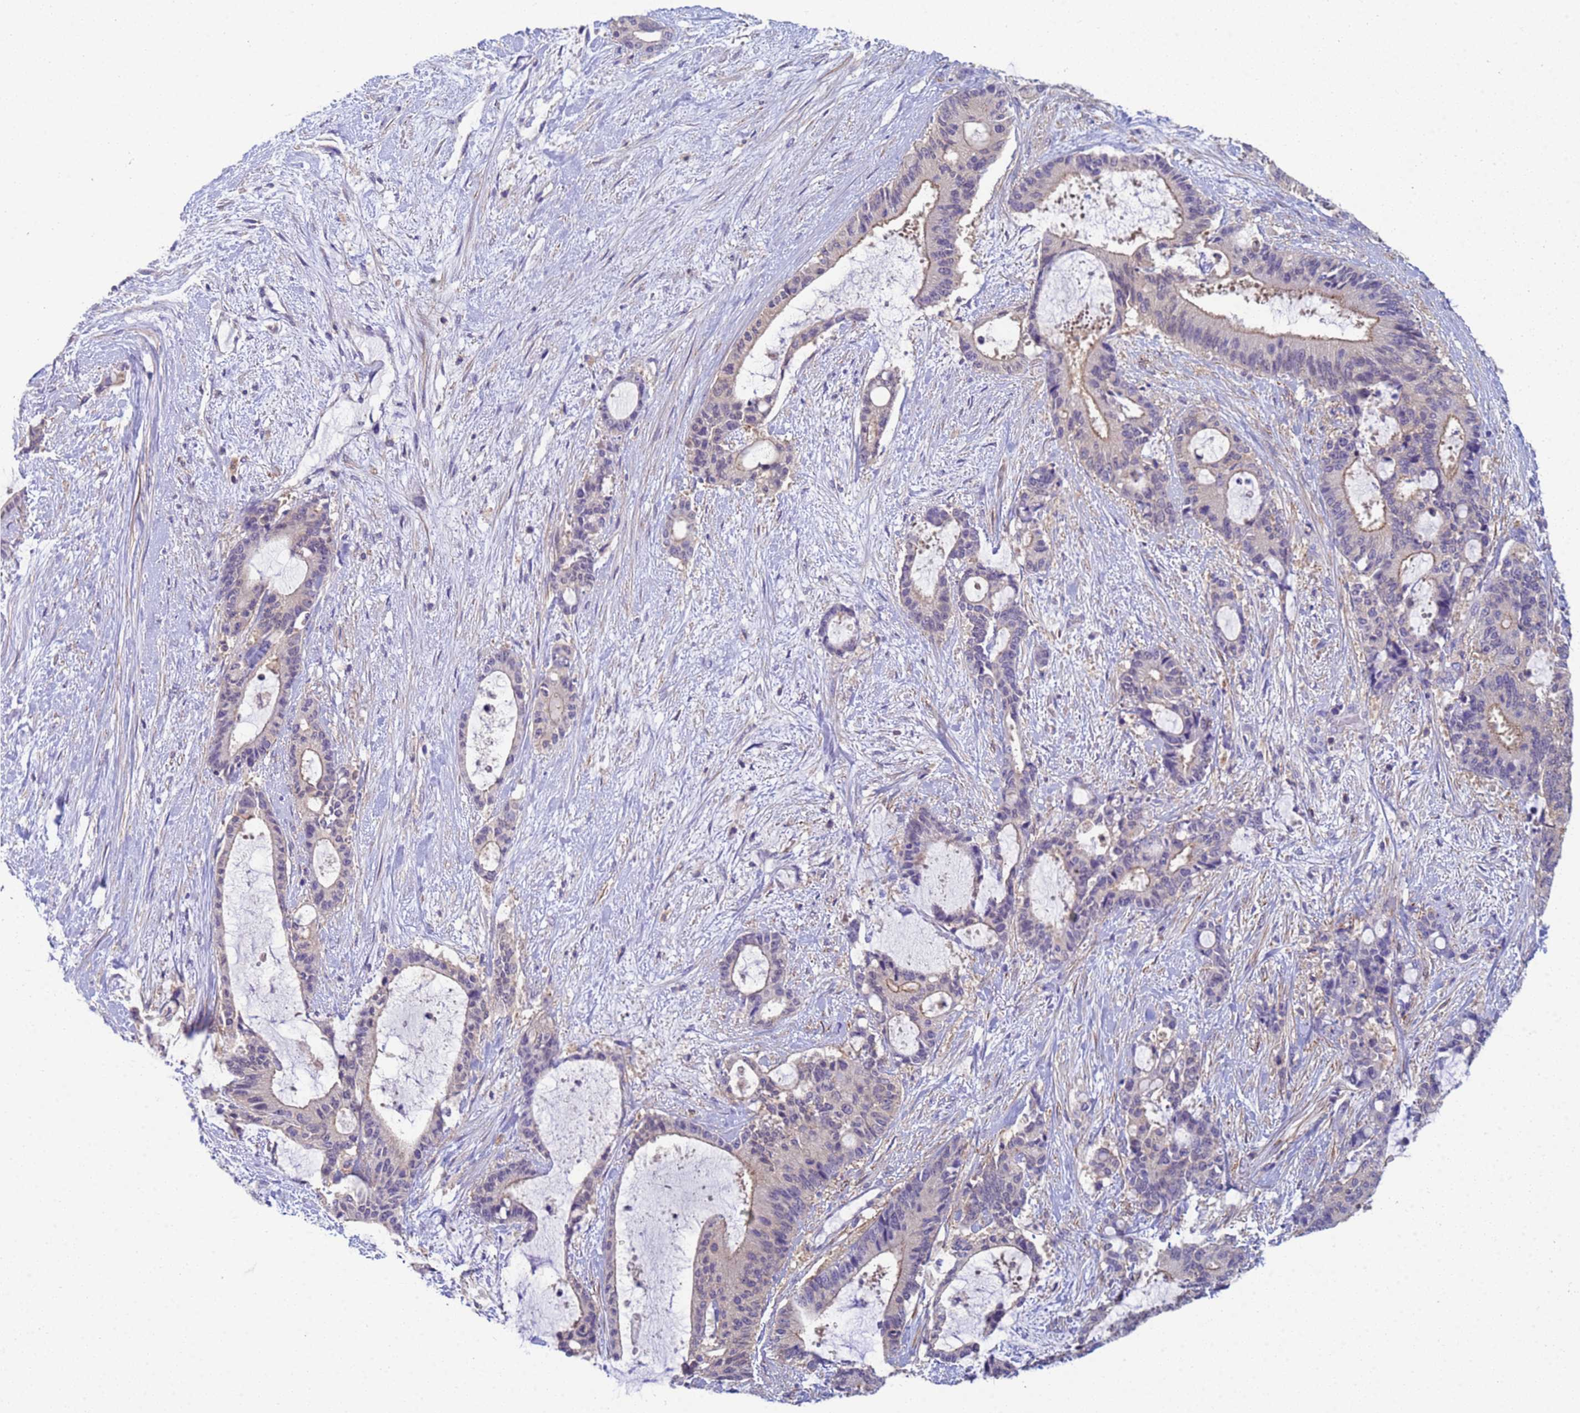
{"staining": {"intensity": "weak", "quantity": "25%-75%", "location": "cytoplasmic/membranous"}, "tissue": "liver cancer", "cell_type": "Tumor cells", "image_type": "cancer", "snomed": [{"axis": "morphology", "description": "Normal tissue, NOS"}, {"axis": "morphology", "description": "Cholangiocarcinoma"}, {"axis": "topography", "description": "Liver"}, {"axis": "topography", "description": "Peripheral nerve tissue"}], "caption": "DAB (3,3'-diaminobenzidine) immunohistochemical staining of liver cholangiocarcinoma reveals weak cytoplasmic/membranous protein staining in about 25%-75% of tumor cells. The protein of interest is shown in brown color, while the nuclei are stained blue.", "gene": "KLHL13", "patient": {"sex": "female", "age": 73}}